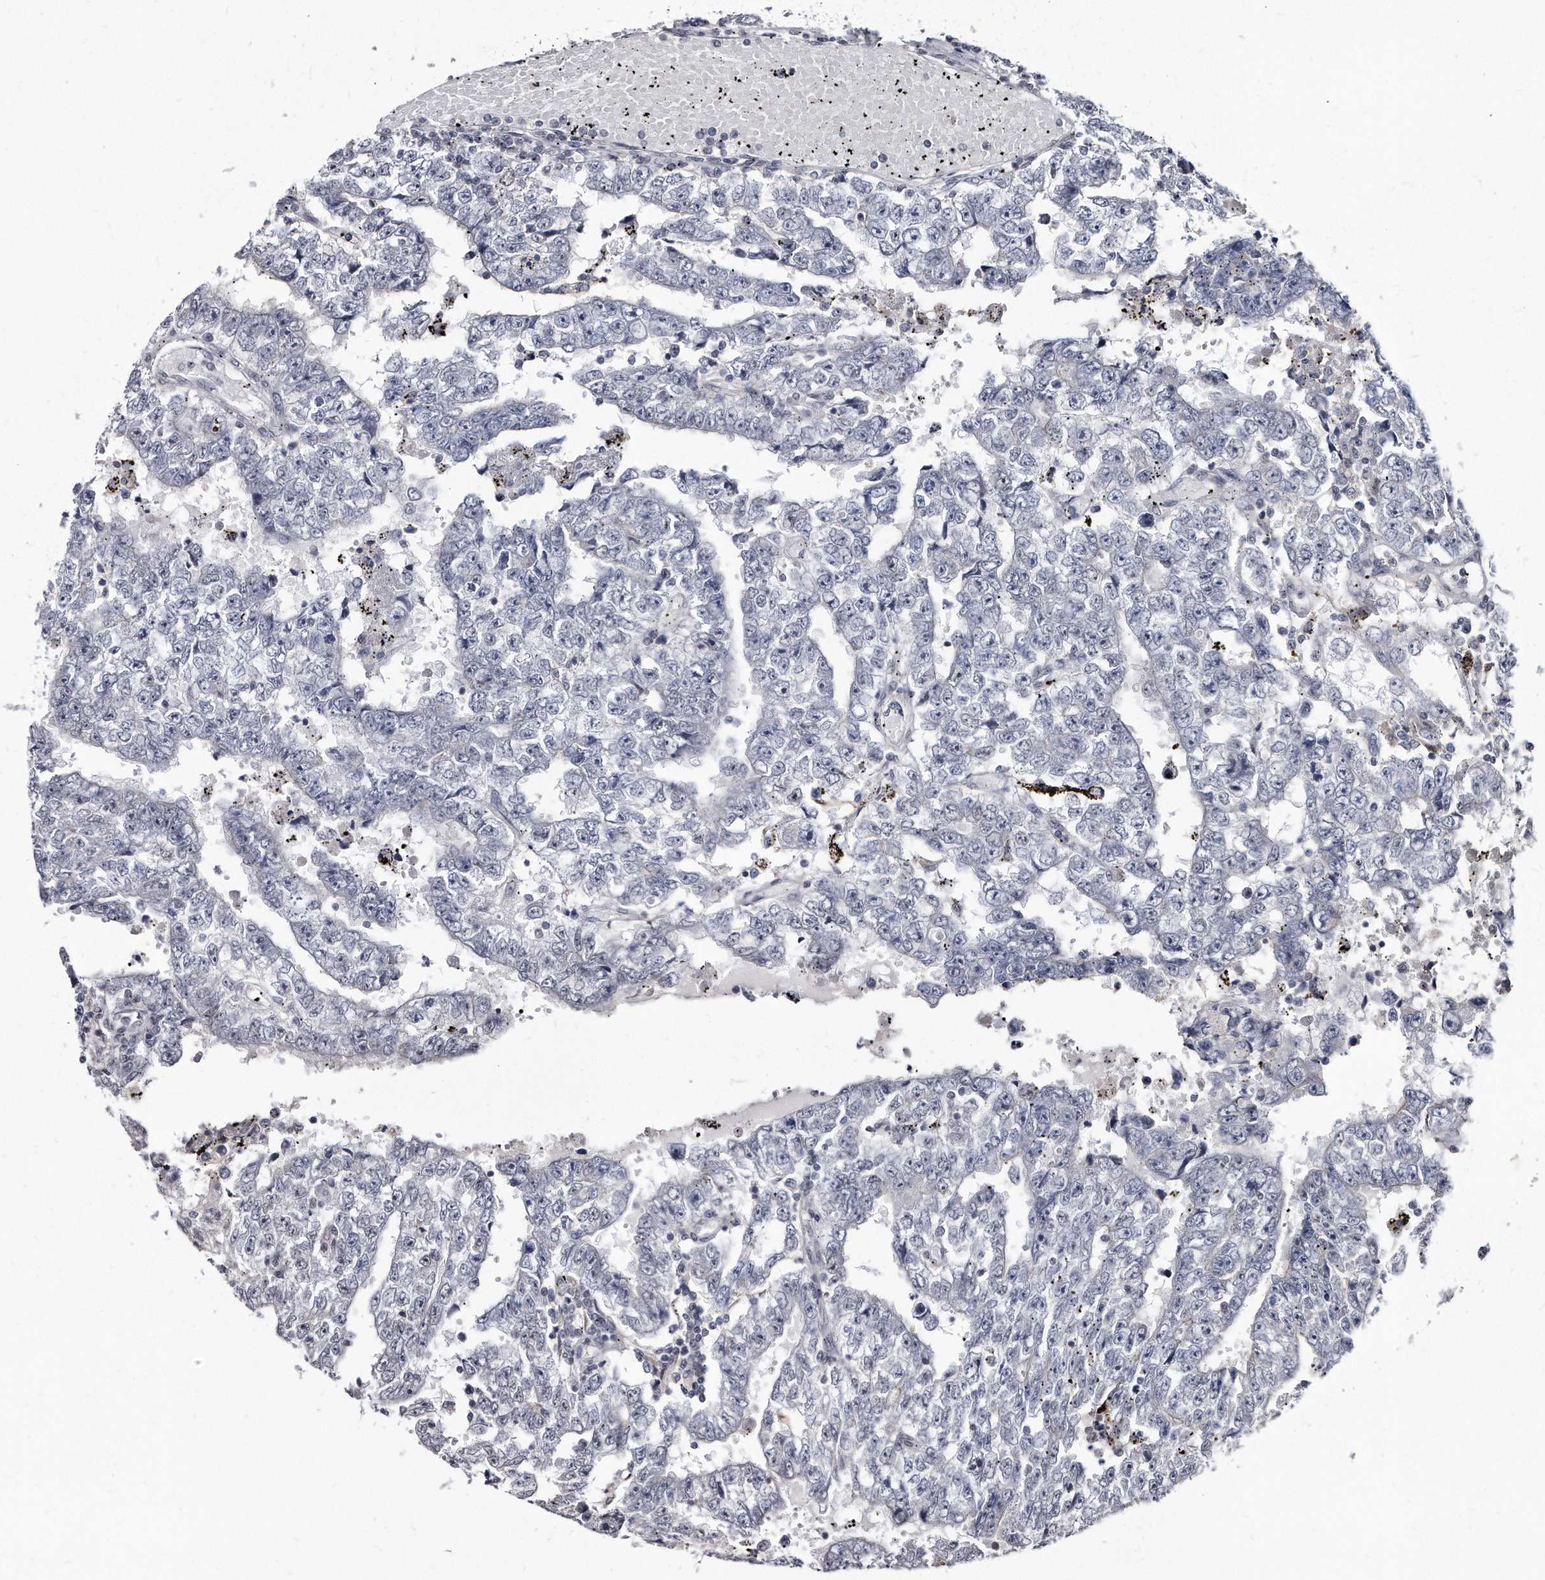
{"staining": {"intensity": "negative", "quantity": "none", "location": "none"}, "tissue": "testis cancer", "cell_type": "Tumor cells", "image_type": "cancer", "snomed": [{"axis": "morphology", "description": "Carcinoma, Embryonal, NOS"}, {"axis": "topography", "description": "Testis"}], "caption": "Immunohistochemistry (IHC) micrograph of neoplastic tissue: human embryonal carcinoma (testis) stained with DAB exhibits no significant protein staining in tumor cells.", "gene": "KLHDC3", "patient": {"sex": "male", "age": 25}}